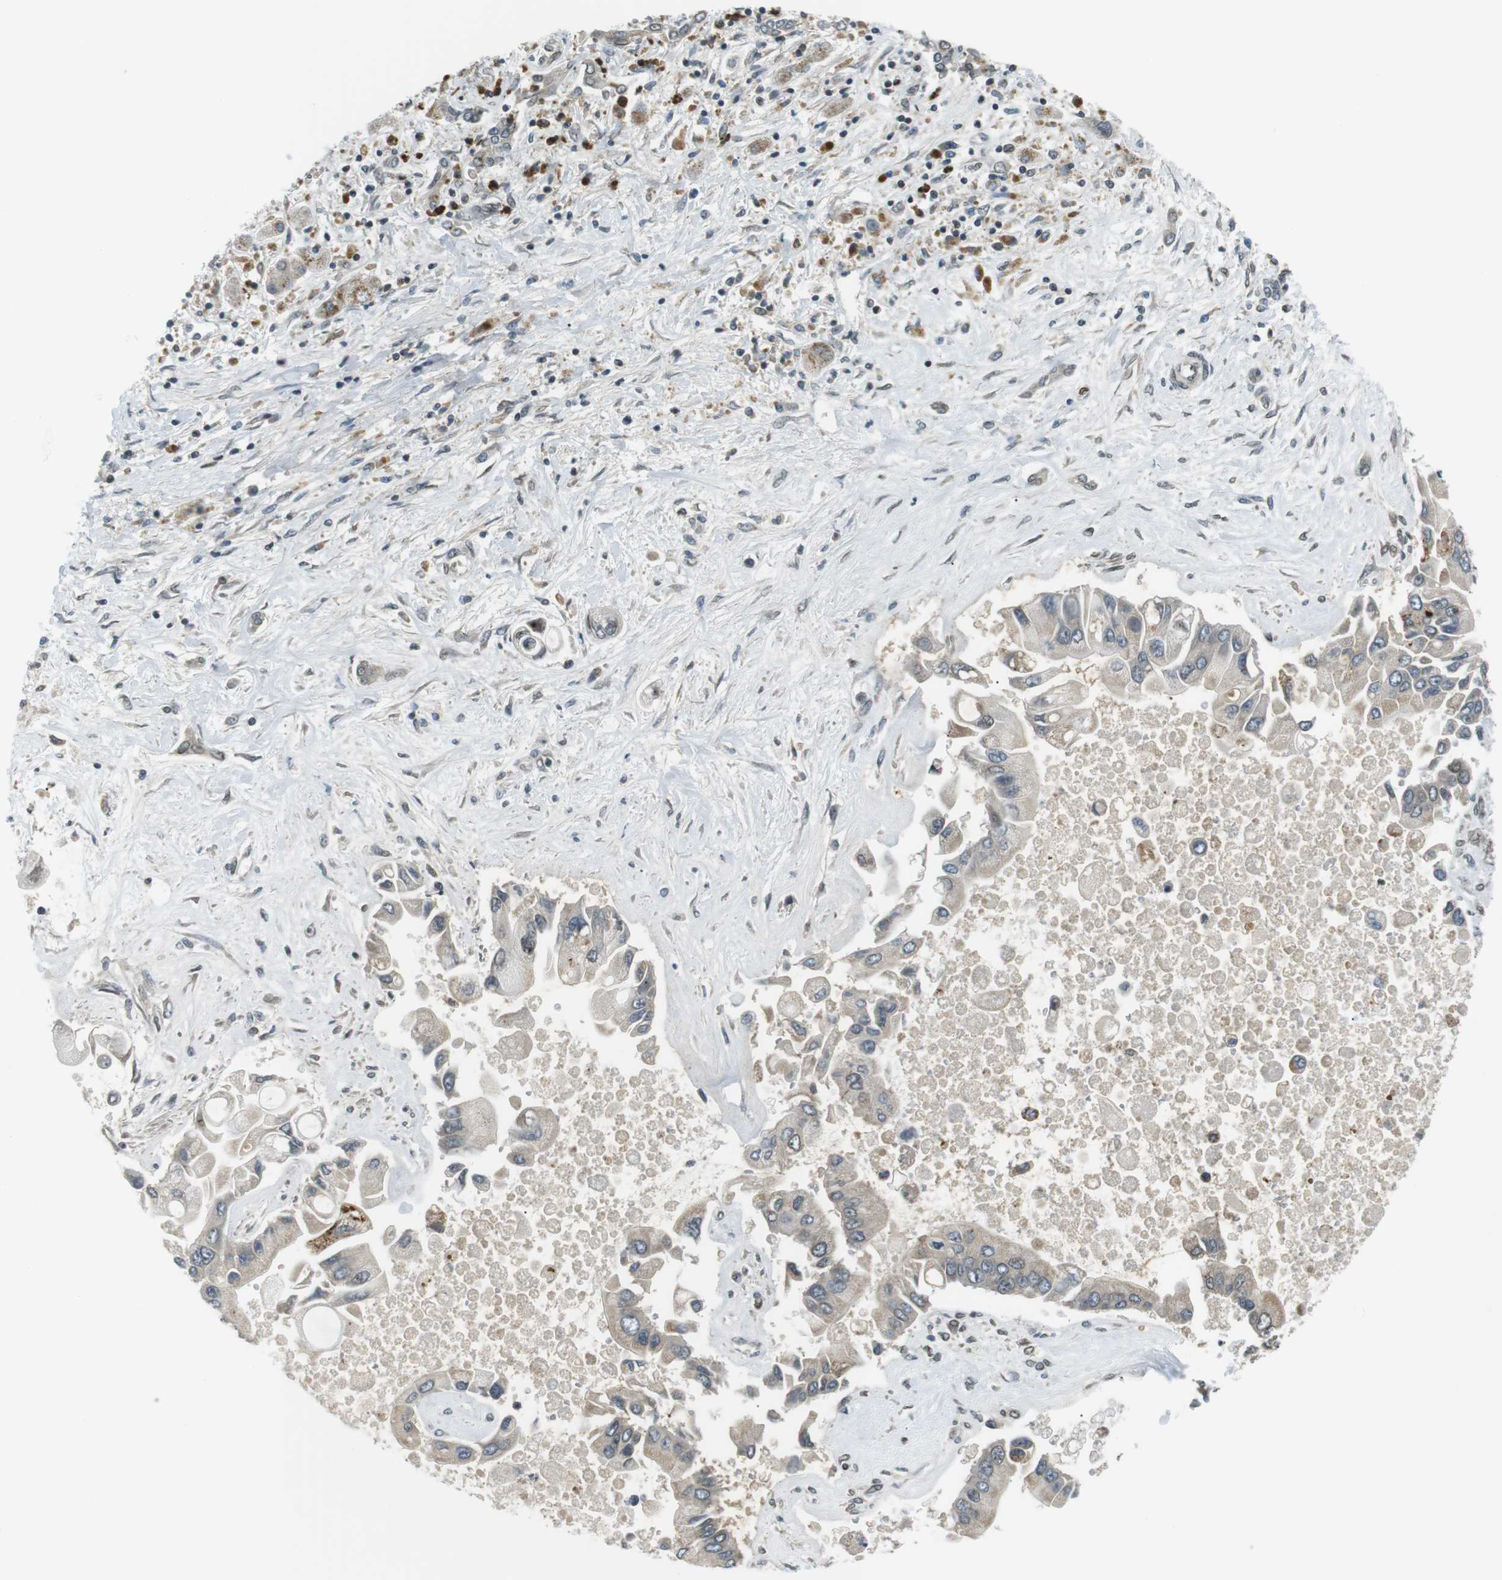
{"staining": {"intensity": "negative", "quantity": "none", "location": "none"}, "tissue": "liver cancer", "cell_type": "Tumor cells", "image_type": "cancer", "snomed": [{"axis": "morphology", "description": "Cholangiocarcinoma"}, {"axis": "topography", "description": "Liver"}], "caption": "Immunohistochemical staining of liver cancer (cholangiocarcinoma) demonstrates no significant expression in tumor cells. The staining was performed using DAB (3,3'-diaminobenzidine) to visualize the protein expression in brown, while the nuclei were stained in blue with hematoxylin (Magnification: 20x).", "gene": "TMX4", "patient": {"sex": "male", "age": 50}}